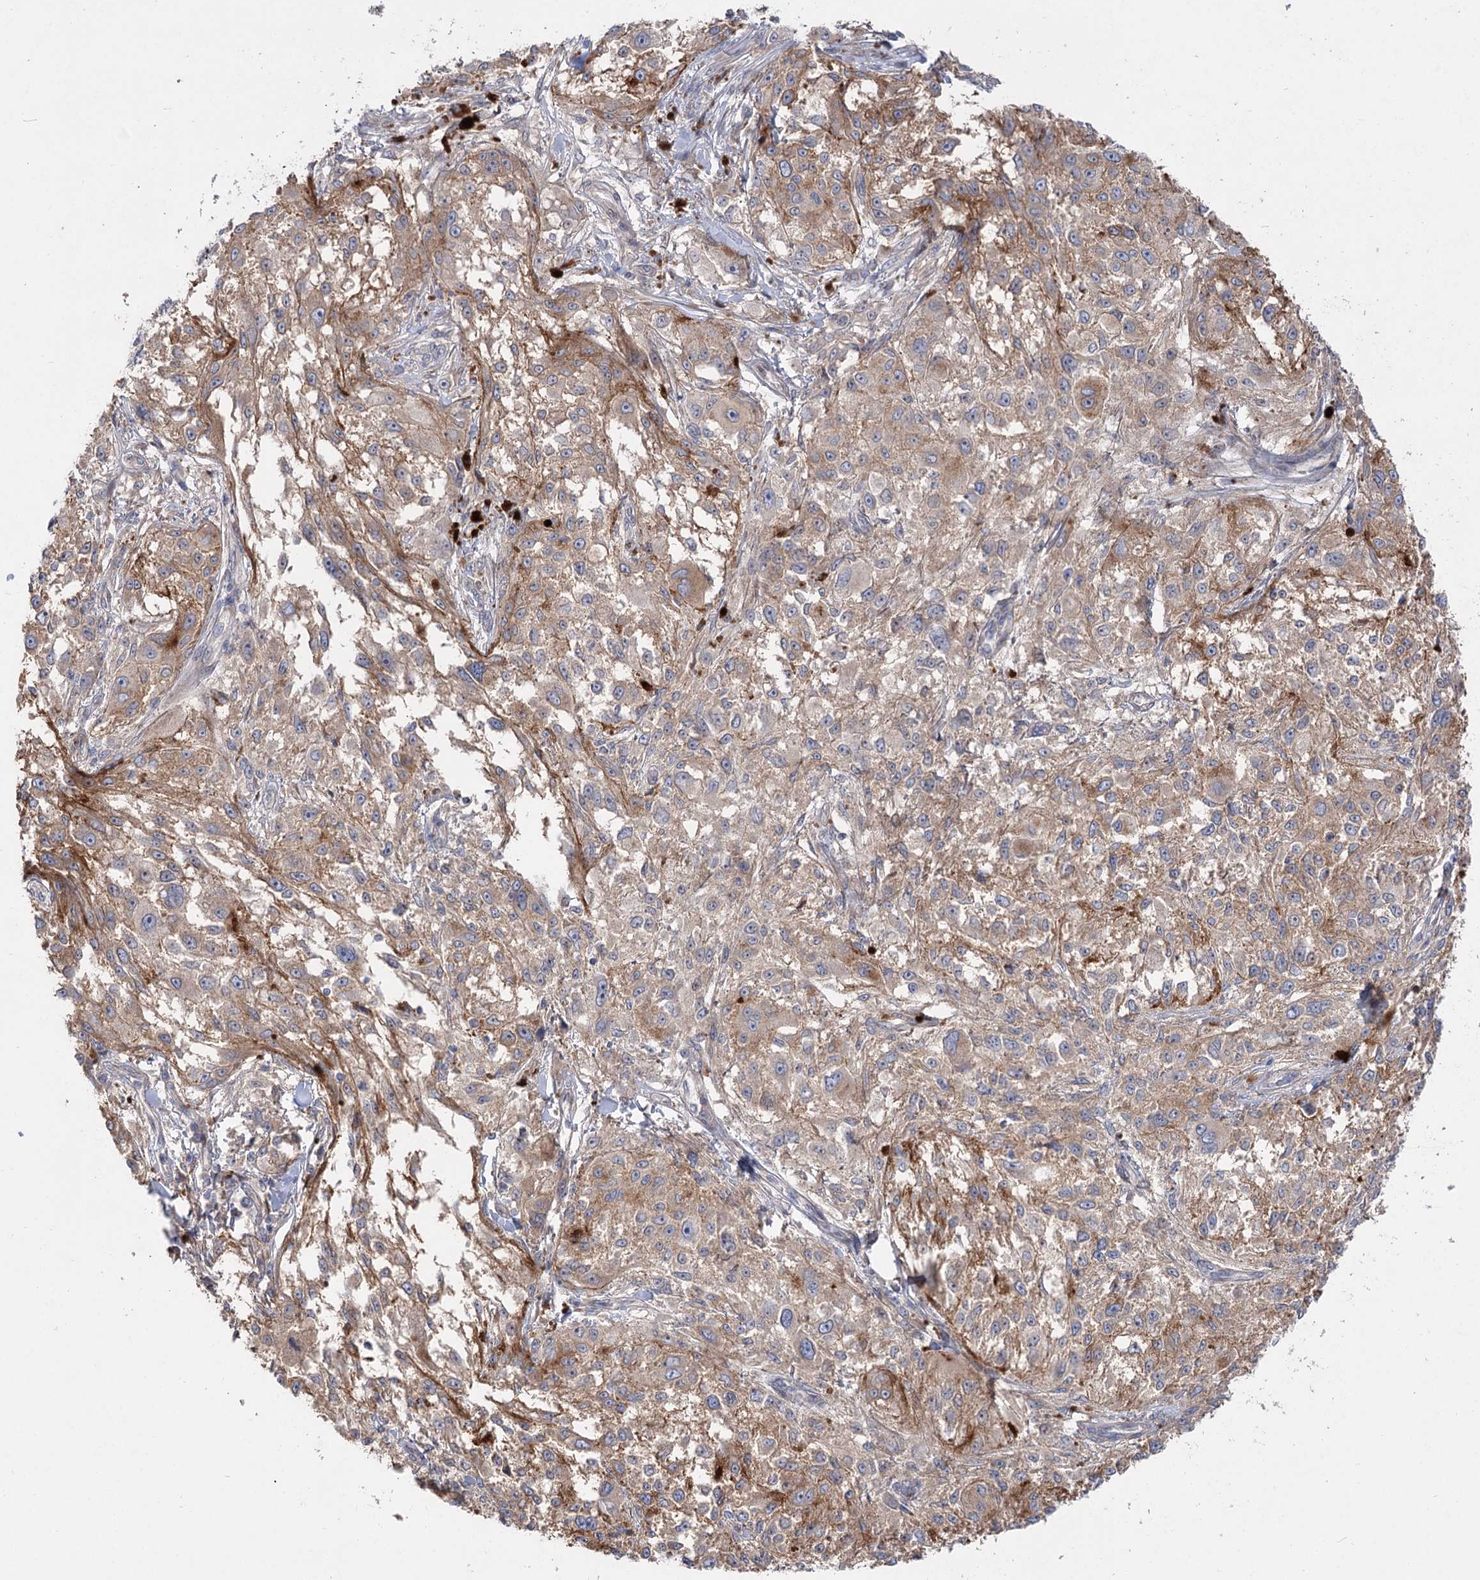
{"staining": {"intensity": "moderate", "quantity": ">75%", "location": "cytoplasmic/membranous"}, "tissue": "melanoma", "cell_type": "Tumor cells", "image_type": "cancer", "snomed": [{"axis": "morphology", "description": "Necrosis, NOS"}, {"axis": "morphology", "description": "Malignant melanoma, NOS"}, {"axis": "topography", "description": "Skin"}], "caption": "The immunohistochemical stain highlights moderate cytoplasmic/membranous staining in tumor cells of melanoma tissue.", "gene": "SH3BP5L", "patient": {"sex": "female", "age": 87}}